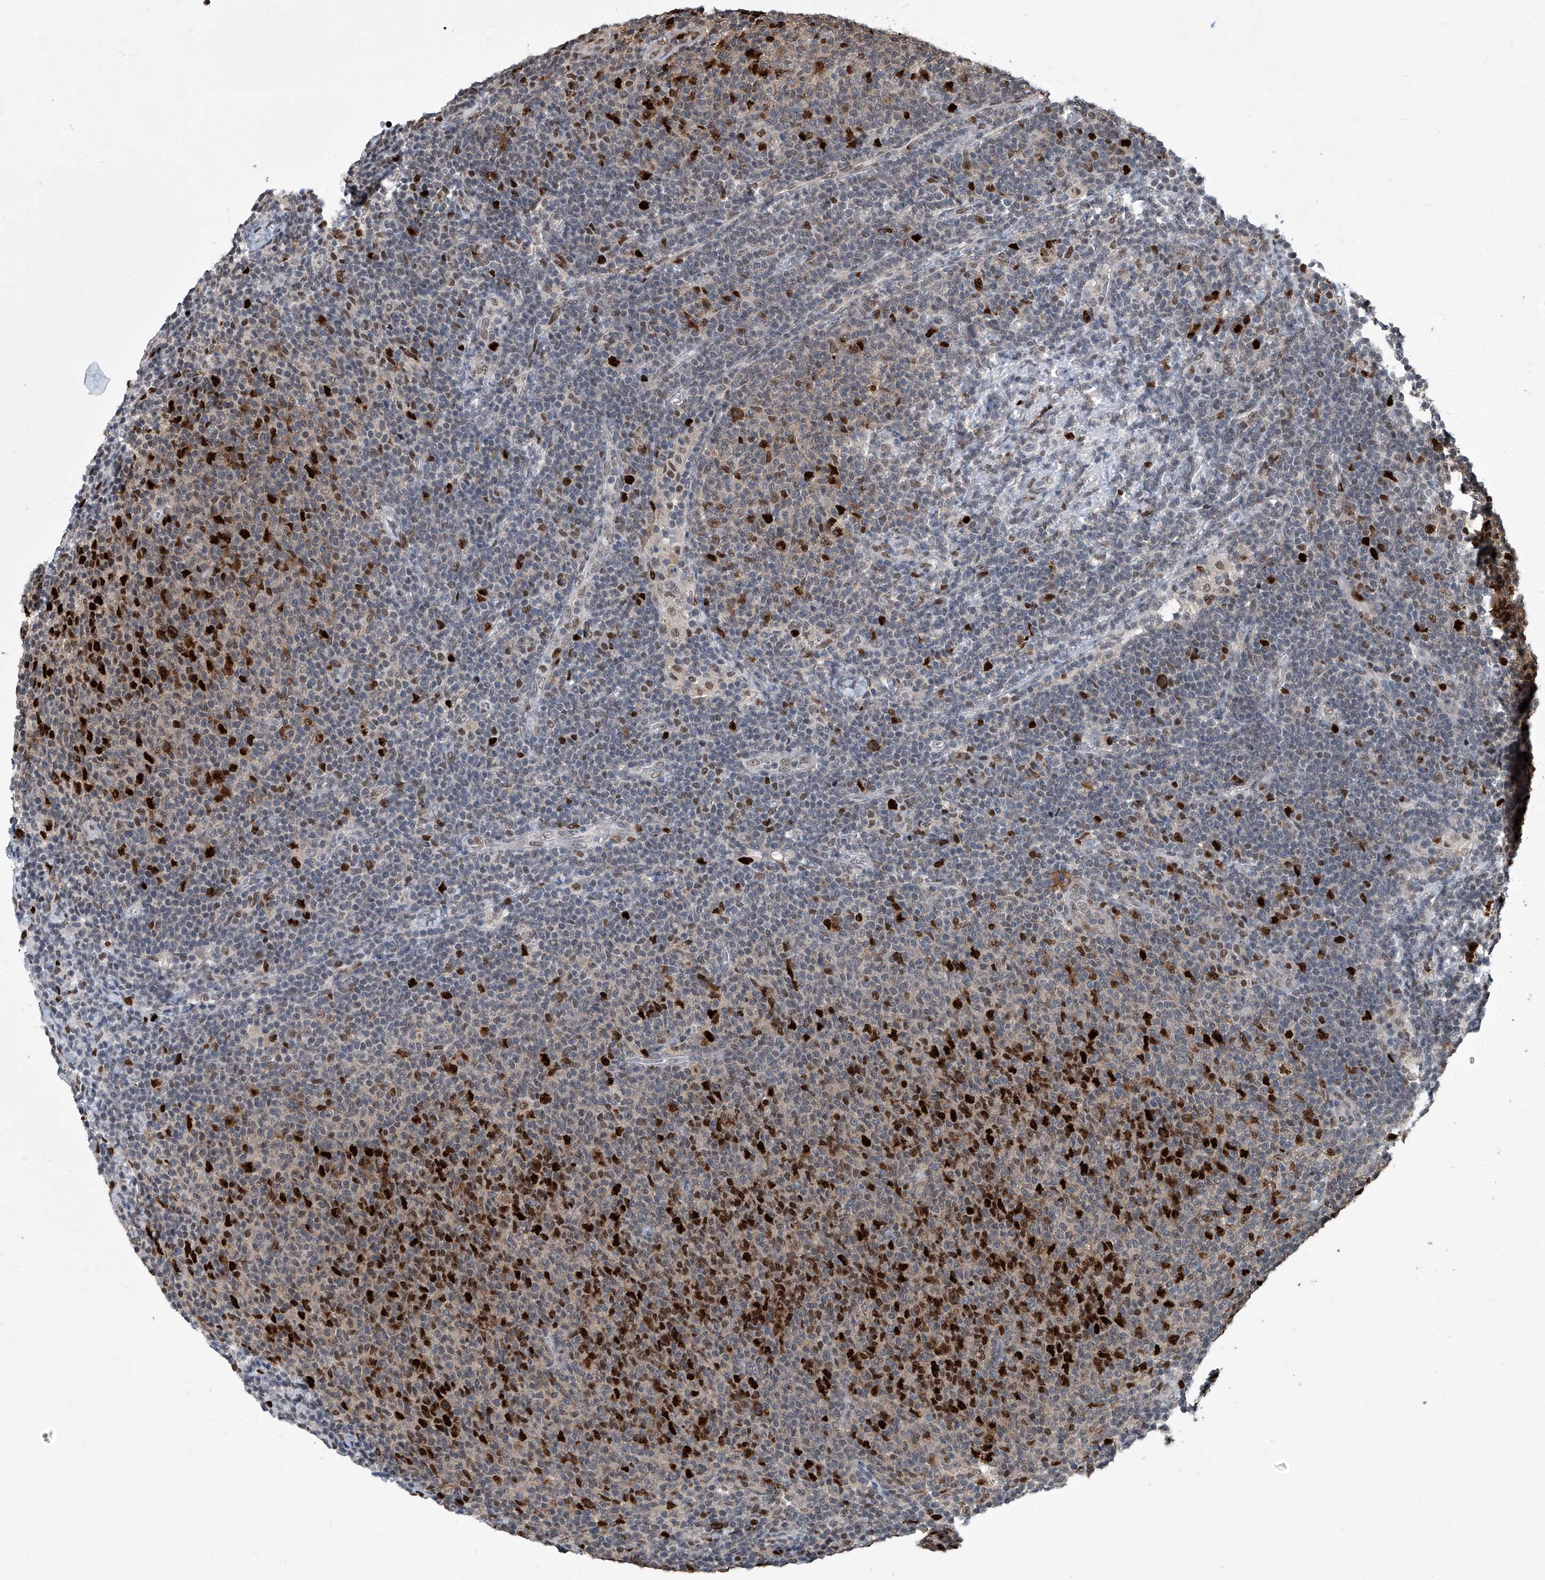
{"staining": {"intensity": "strong", "quantity": "<25%", "location": "nuclear"}, "tissue": "lymphoma", "cell_type": "Tumor cells", "image_type": "cancer", "snomed": [{"axis": "morphology", "description": "Malignant lymphoma, non-Hodgkin's type, Low grade"}, {"axis": "topography", "description": "Lymph node"}], "caption": "Malignant lymphoma, non-Hodgkin's type (low-grade) stained with a protein marker reveals strong staining in tumor cells.", "gene": "PCNA", "patient": {"sex": "male", "age": 66}}